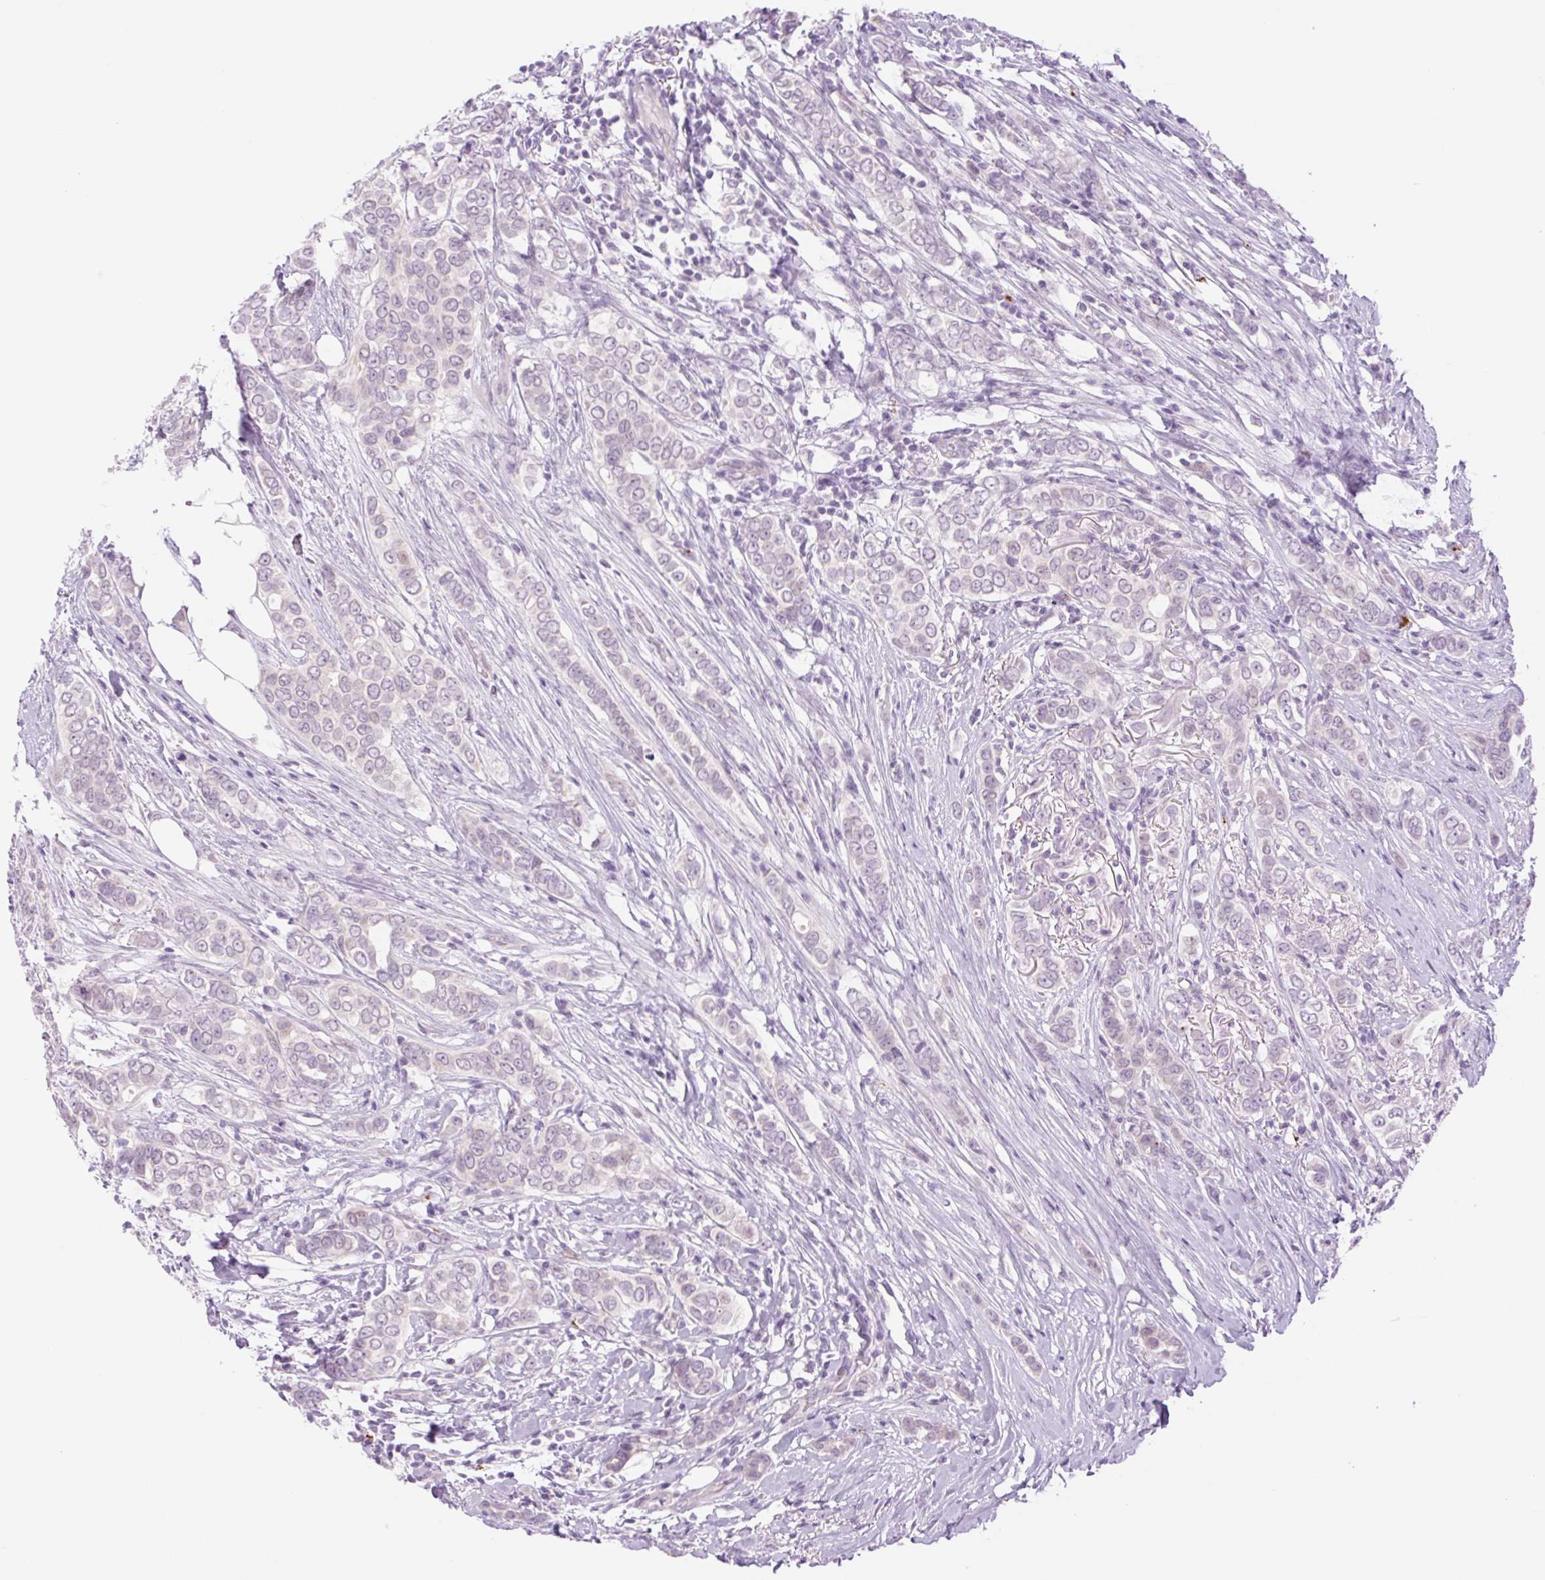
{"staining": {"intensity": "negative", "quantity": "none", "location": "none"}, "tissue": "breast cancer", "cell_type": "Tumor cells", "image_type": "cancer", "snomed": [{"axis": "morphology", "description": "Lobular carcinoma"}, {"axis": "topography", "description": "Breast"}], "caption": "Tumor cells show no significant protein positivity in breast cancer (lobular carcinoma).", "gene": "SPRYD4", "patient": {"sex": "female", "age": 51}}